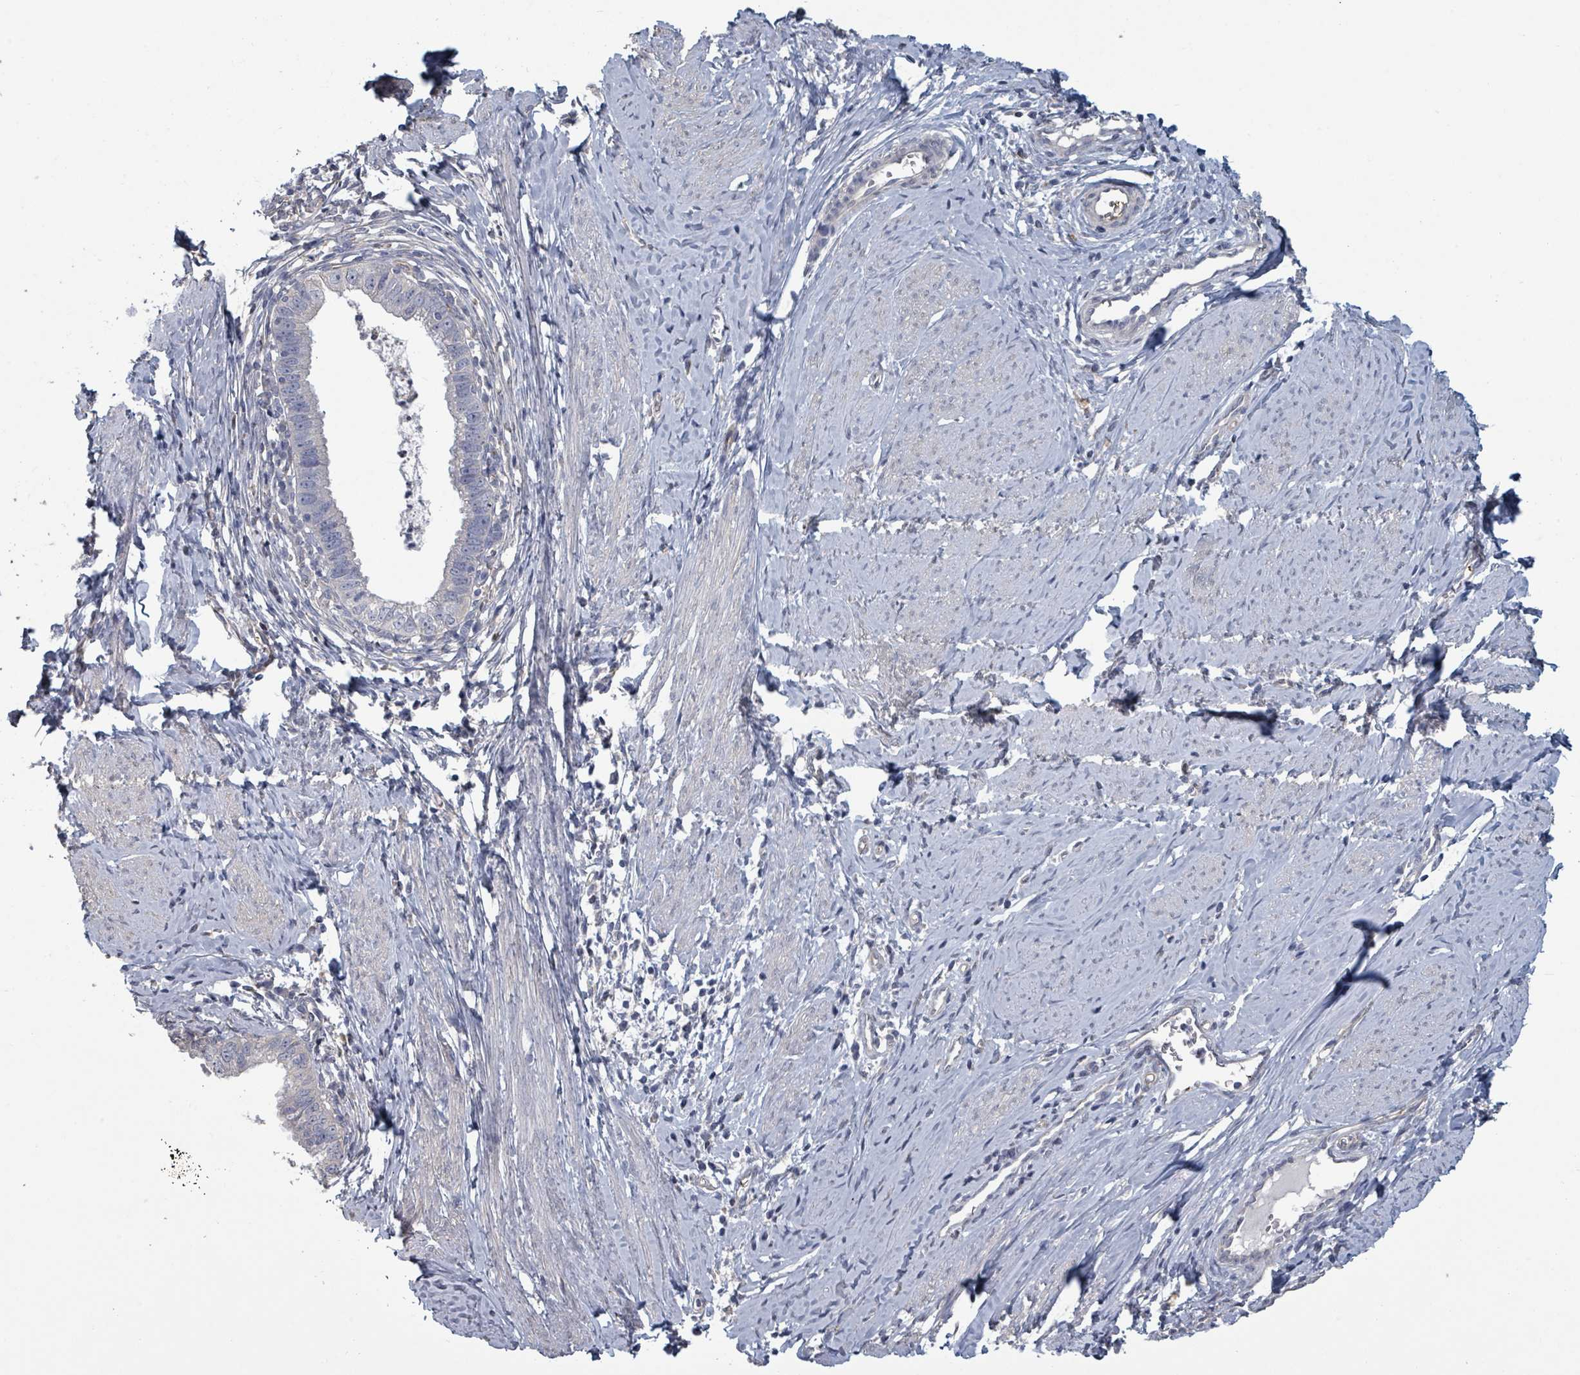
{"staining": {"intensity": "negative", "quantity": "none", "location": "none"}, "tissue": "cervical cancer", "cell_type": "Tumor cells", "image_type": "cancer", "snomed": [{"axis": "morphology", "description": "Adenocarcinoma, NOS"}, {"axis": "topography", "description": "Cervix"}], "caption": "Photomicrograph shows no protein staining in tumor cells of cervical cancer (adenocarcinoma) tissue.", "gene": "PLAUR", "patient": {"sex": "female", "age": 36}}